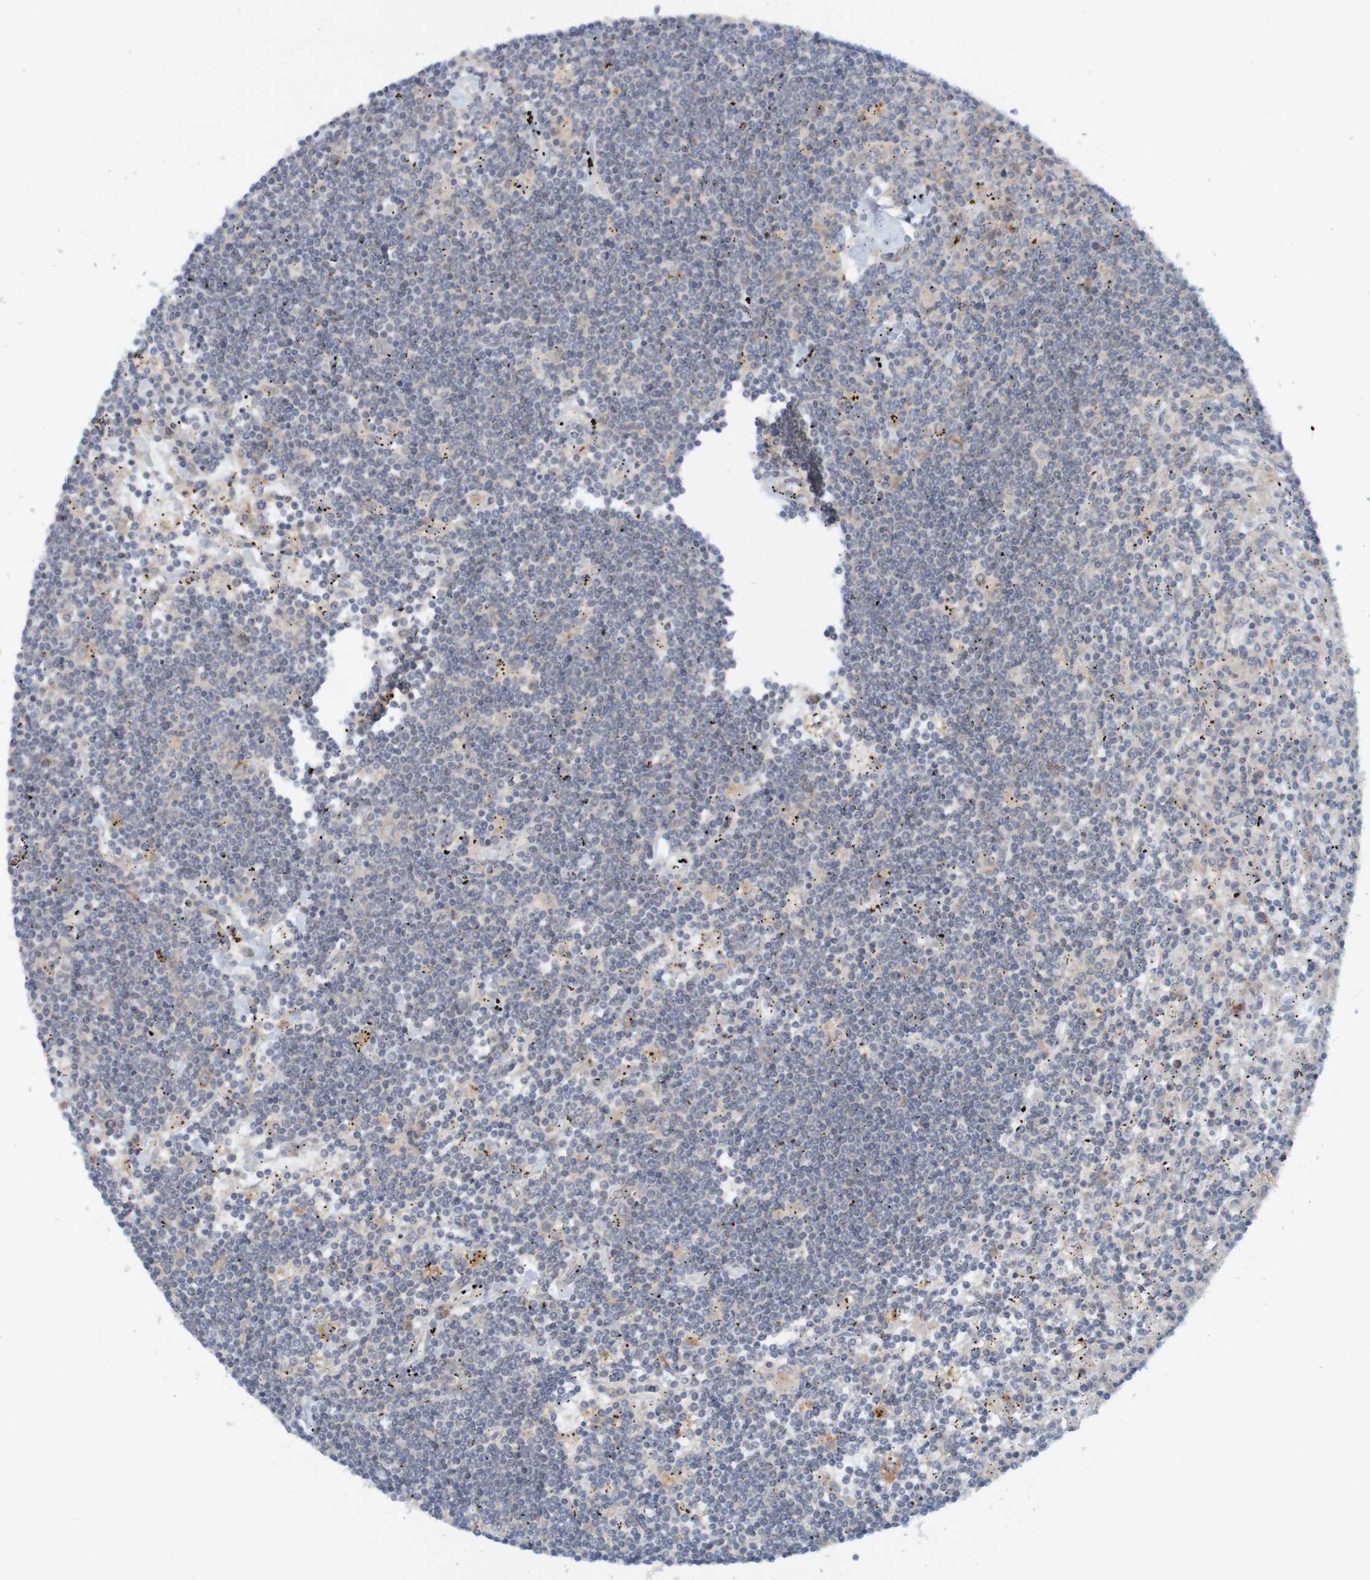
{"staining": {"intensity": "negative", "quantity": "none", "location": "none"}, "tissue": "lymphoma", "cell_type": "Tumor cells", "image_type": "cancer", "snomed": [{"axis": "morphology", "description": "Malignant lymphoma, non-Hodgkin's type, Low grade"}, {"axis": "topography", "description": "Spleen"}], "caption": "Tumor cells are negative for protein expression in human malignant lymphoma, non-Hodgkin's type (low-grade).", "gene": "NAV2", "patient": {"sex": "male", "age": 76}}